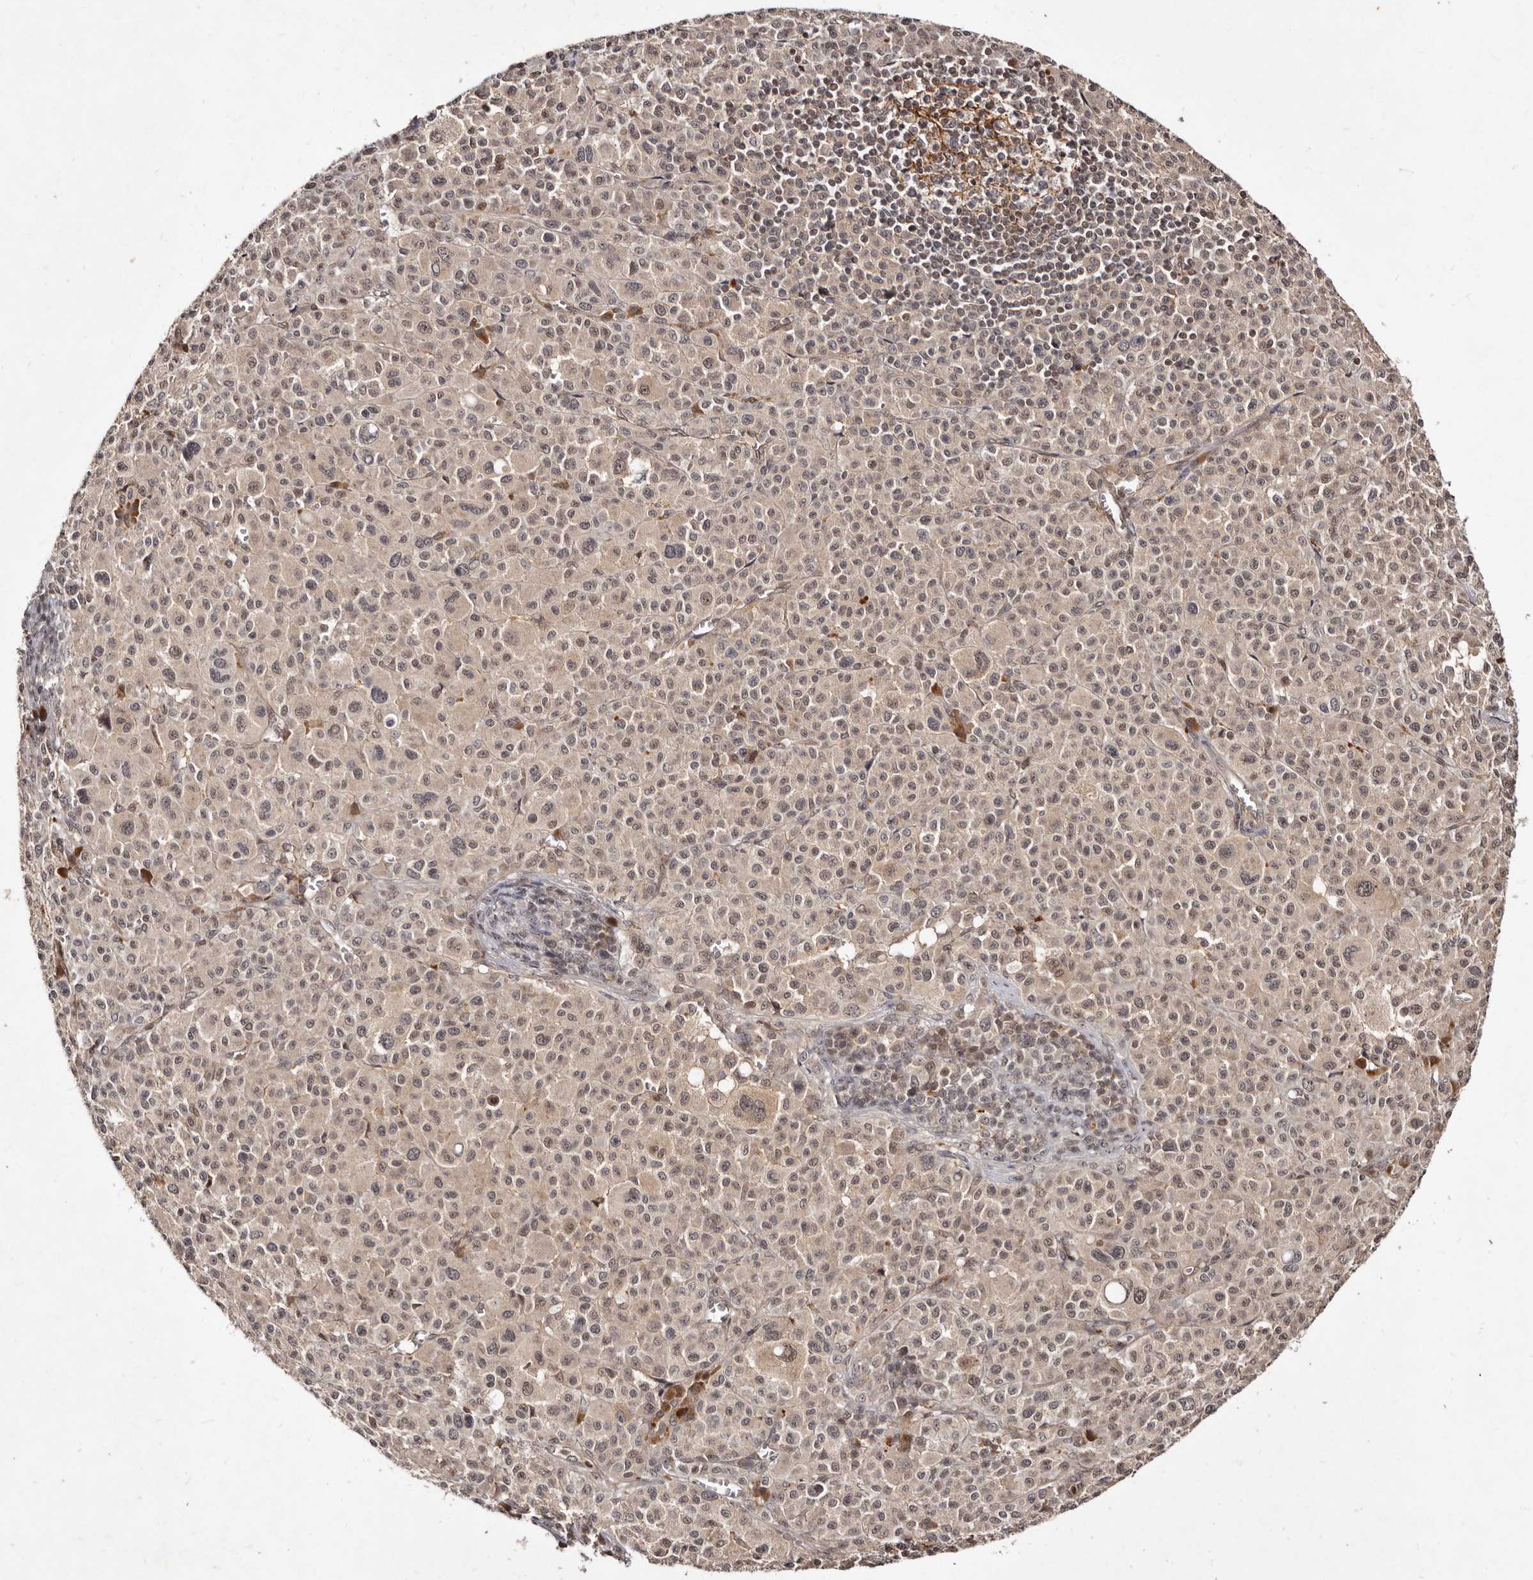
{"staining": {"intensity": "weak", "quantity": ">75%", "location": "nuclear"}, "tissue": "melanoma", "cell_type": "Tumor cells", "image_type": "cancer", "snomed": [{"axis": "morphology", "description": "Malignant melanoma, Metastatic site"}, {"axis": "topography", "description": "Skin"}], "caption": "Tumor cells show low levels of weak nuclear positivity in approximately >75% of cells in melanoma.", "gene": "LCORL", "patient": {"sex": "female", "age": 74}}